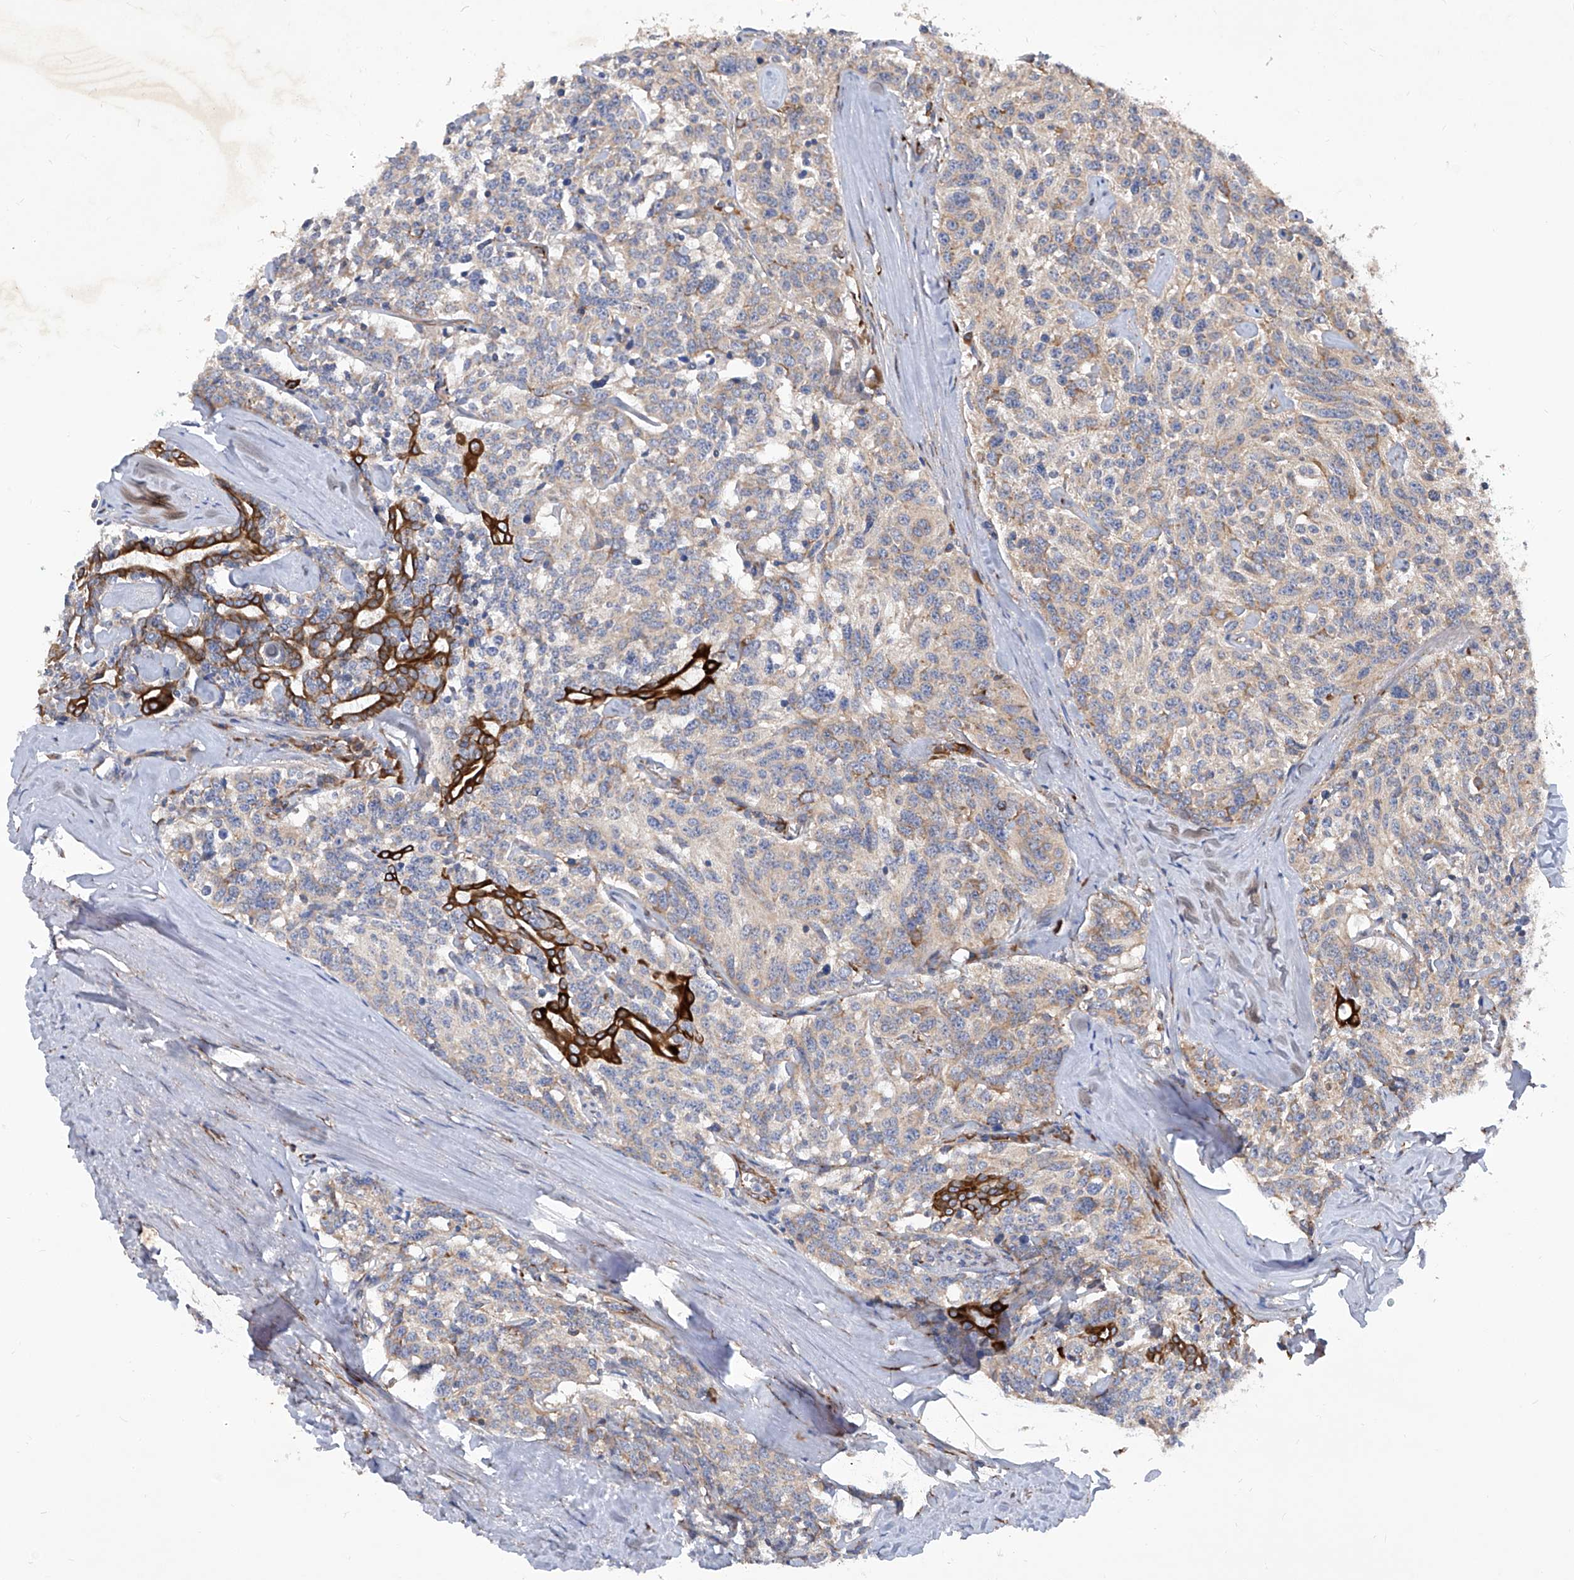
{"staining": {"intensity": "weak", "quantity": "<25%", "location": "cytoplasmic/membranous"}, "tissue": "carcinoid", "cell_type": "Tumor cells", "image_type": "cancer", "snomed": [{"axis": "morphology", "description": "Carcinoid, malignant, NOS"}, {"axis": "topography", "description": "Lung"}], "caption": "The image exhibits no staining of tumor cells in carcinoid.", "gene": "ASCC3", "patient": {"sex": "female", "age": 46}}